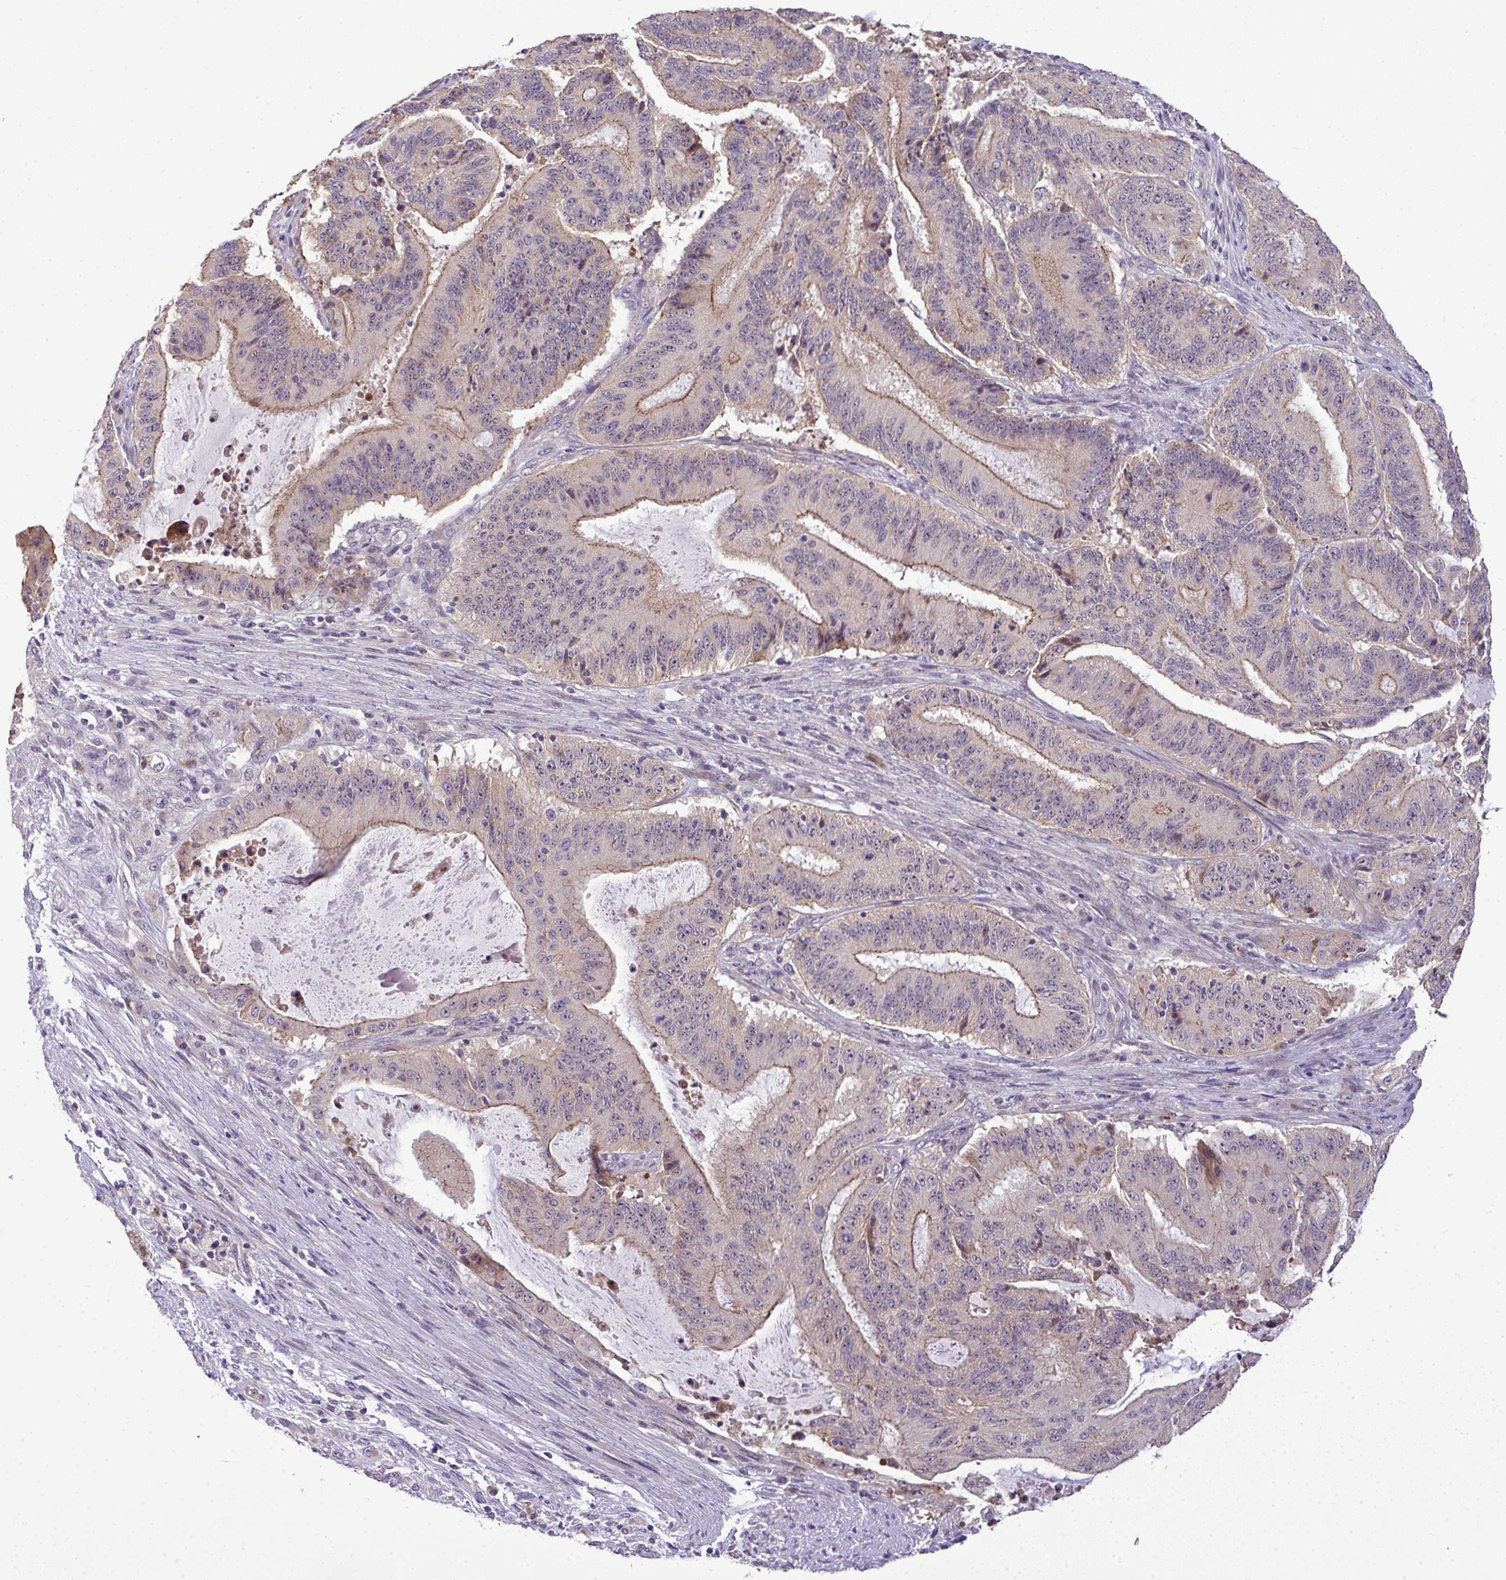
{"staining": {"intensity": "moderate", "quantity": "25%-75%", "location": "cytoplasmic/membranous"}, "tissue": "liver cancer", "cell_type": "Tumor cells", "image_type": "cancer", "snomed": [{"axis": "morphology", "description": "Normal tissue, NOS"}, {"axis": "morphology", "description": "Cholangiocarcinoma"}, {"axis": "topography", "description": "Liver"}, {"axis": "topography", "description": "Peripheral nerve tissue"}], "caption": "IHC image of neoplastic tissue: liver cancer (cholangiocarcinoma) stained using immunohistochemistry demonstrates medium levels of moderate protein expression localized specifically in the cytoplasmic/membranous of tumor cells, appearing as a cytoplasmic/membranous brown color.", "gene": "NT5C1A", "patient": {"sex": "female", "age": 73}}